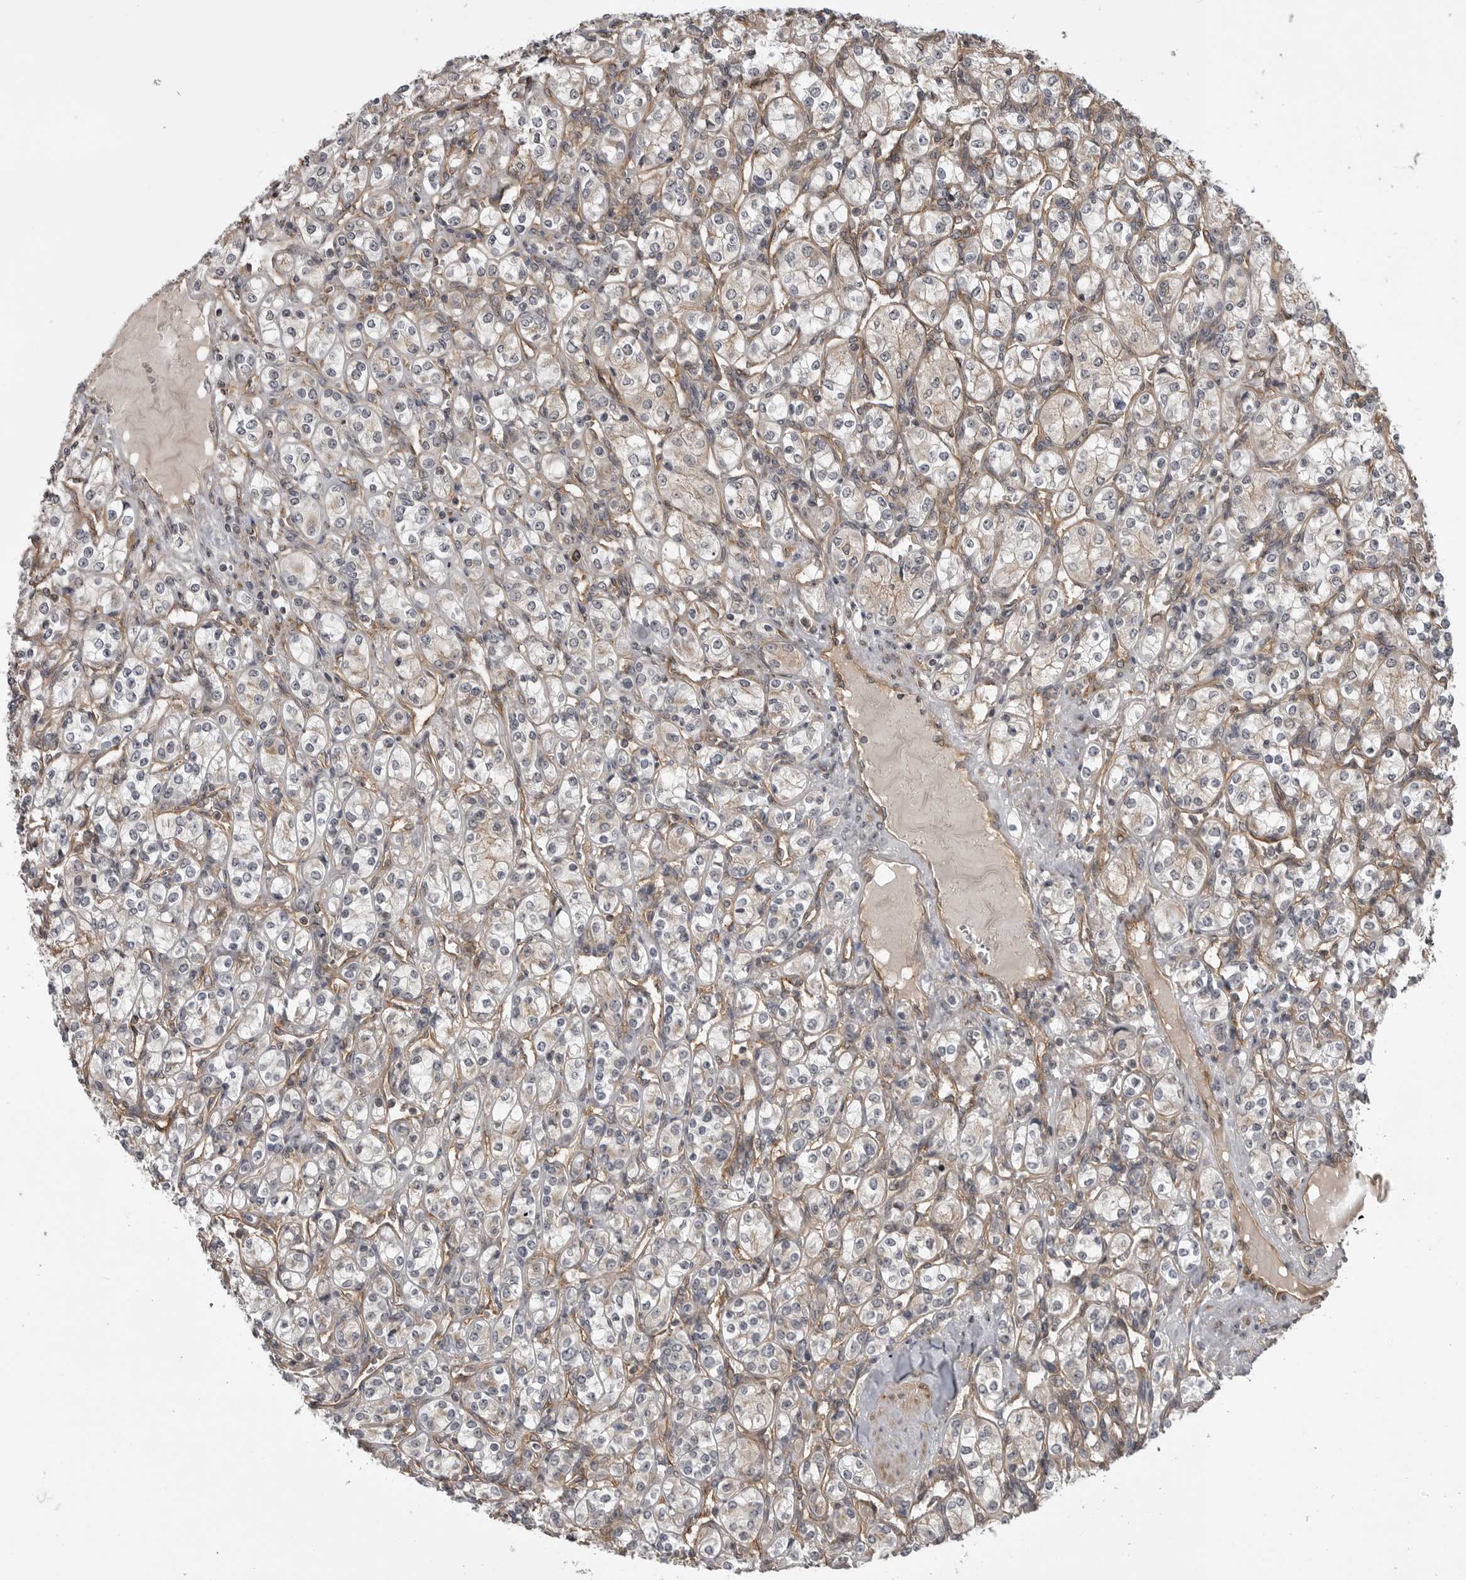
{"staining": {"intensity": "negative", "quantity": "none", "location": "none"}, "tissue": "renal cancer", "cell_type": "Tumor cells", "image_type": "cancer", "snomed": [{"axis": "morphology", "description": "Adenocarcinoma, NOS"}, {"axis": "topography", "description": "Kidney"}], "caption": "DAB immunohistochemical staining of renal cancer shows no significant positivity in tumor cells.", "gene": "LRRC45", "patient": {"sex": "male", "age": 77}}